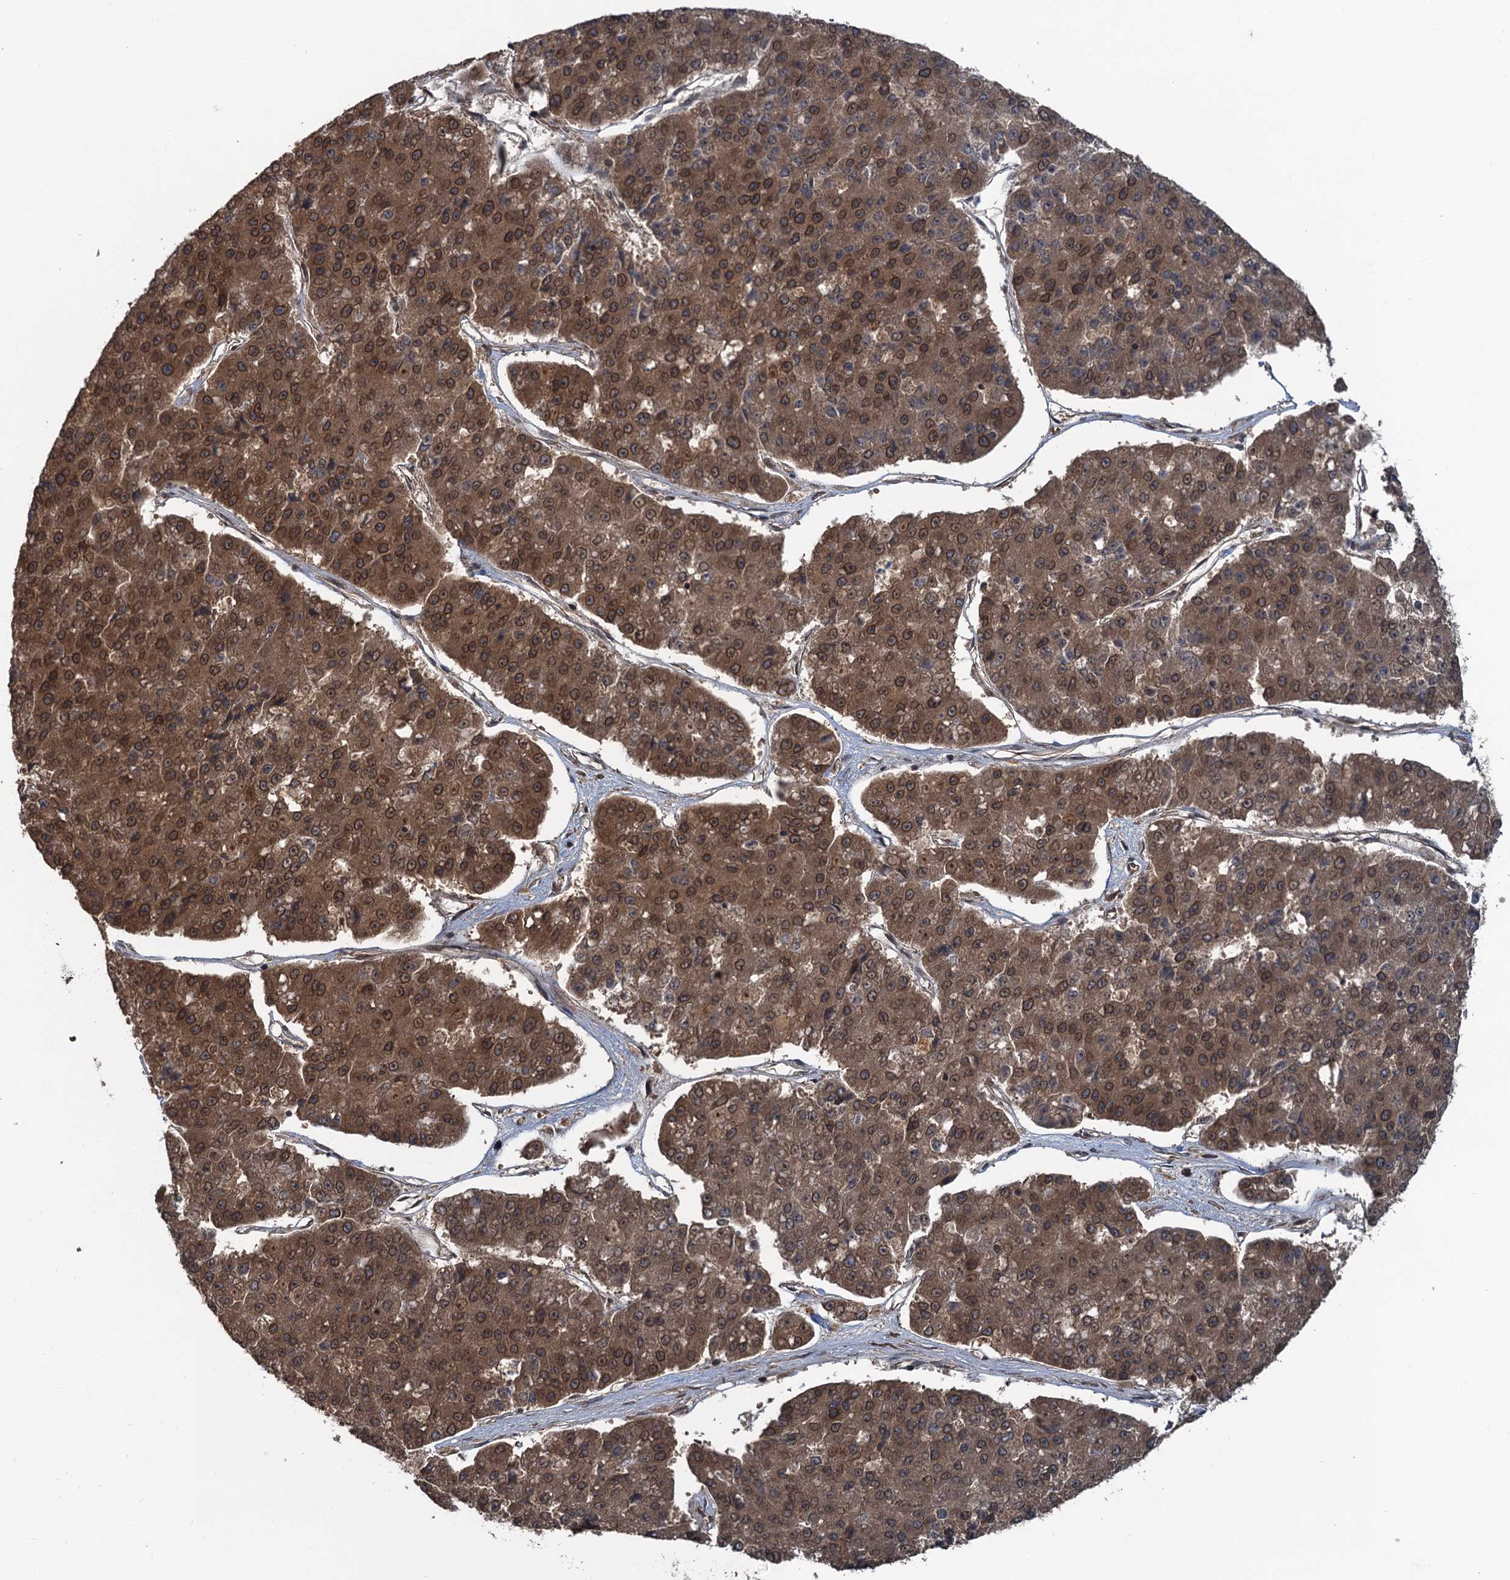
{"staining": {"intensity": "moderate", "quantity": ">75%", "location": "cytoplasmic/membranous,nuclear"}, "tissue": "pancreatic cancer", "cell_type": "Tumor cells", "image_type": "cancer", "snomed": [{"axis": "morphology", "description": "Adenocarcinoma, NOS"}, {"axis": "topography", "description": "Pancreas"}], "caption": "Immunohistochemical staining of human pancreatic adenocarcinoma shows medium levels of moderate cytoplasmic/membranous and nuclear staining in about >75% of tumor cells. (IHC, brightfield microscopy, high magnification).", "gene": "GLE1", "patient": {"sex": "male", "age": 50}}